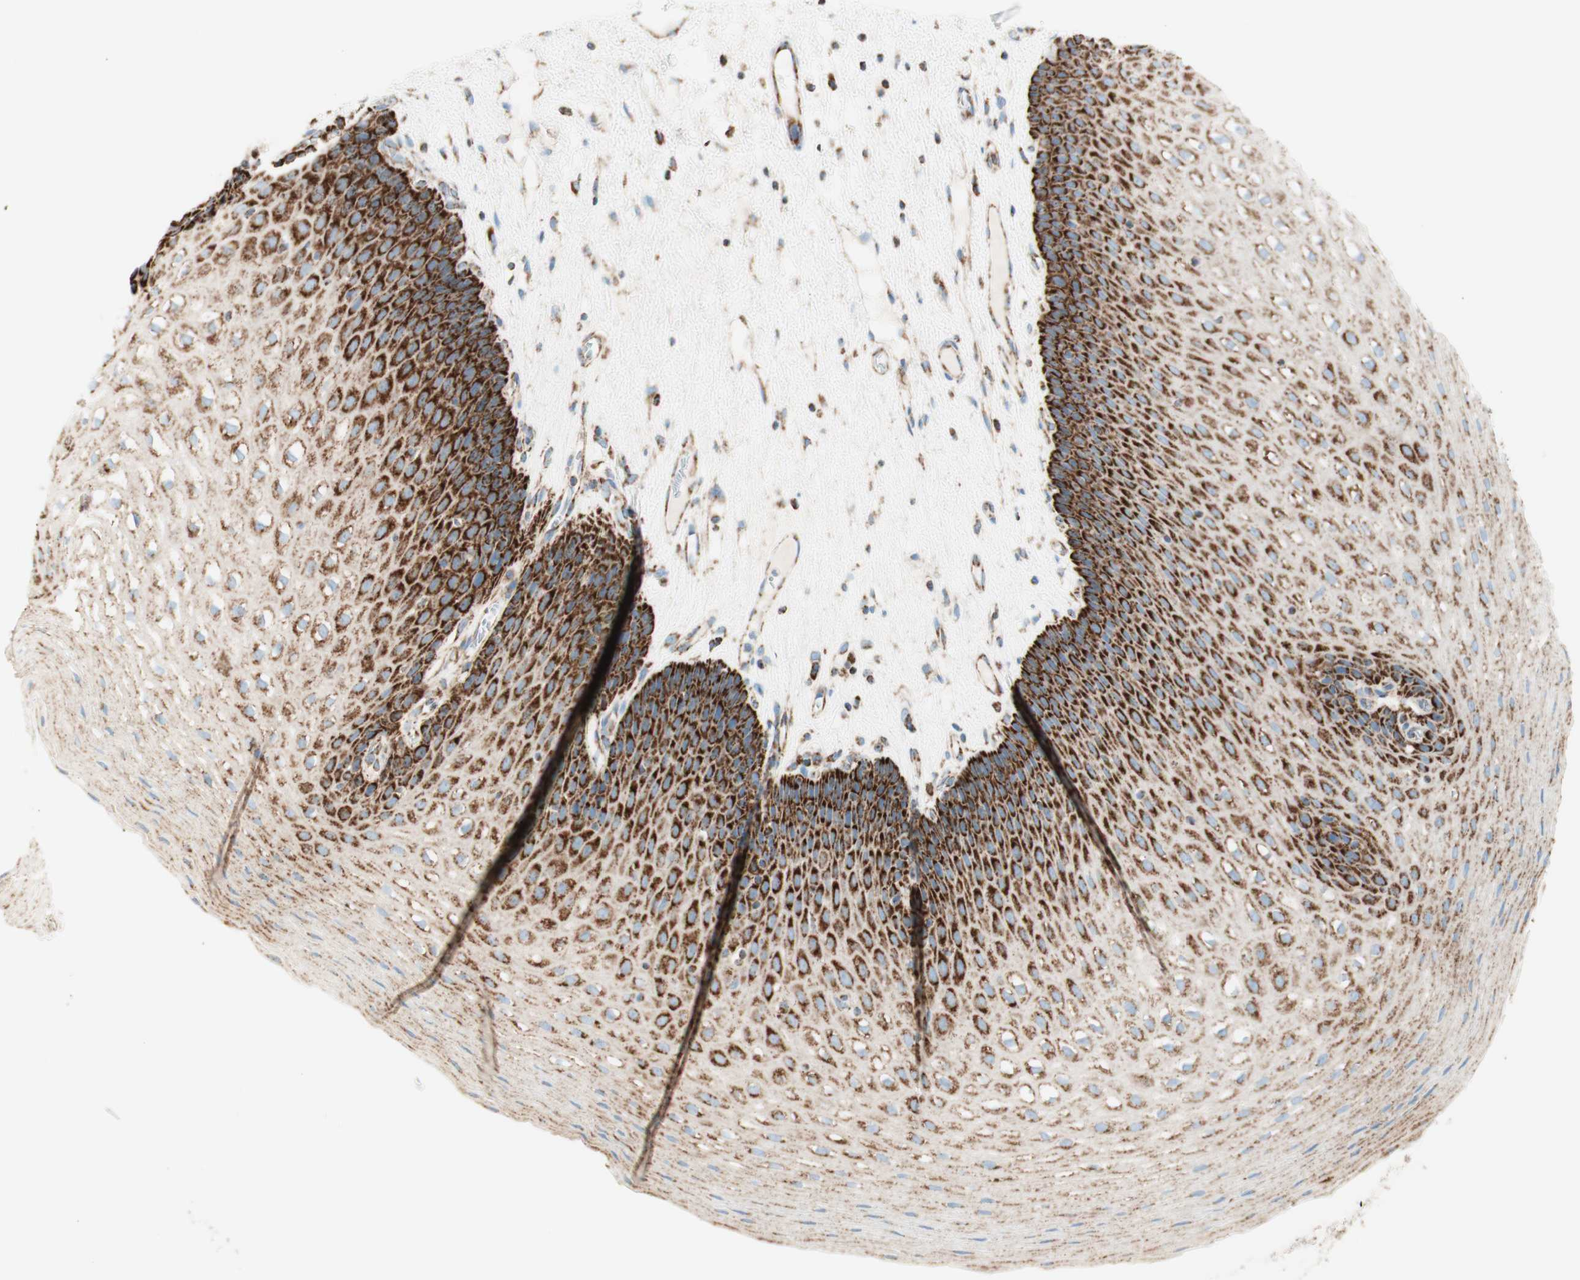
{"staining": {"intensity": "strong", "quantity": "25%-75%", "location": "cytoplasmic/membranous"}, "tissue": "esophagus", "cell_type": "Squamous epithelial cells", "image_type": "normal", "snomed": [{"axis": "morphology", "description": "Normal tissue, NOS"}, {"axis": "topography", "description": "Esophagus"}], "caption": "IHC of benign human esophagus displays high levels of strong cytoplasmic/membranous positivity in about 25%-75% of squamous epithelial cells.", "gene": "TOMM20", "patient": {"sex": "male", "age": 48}}